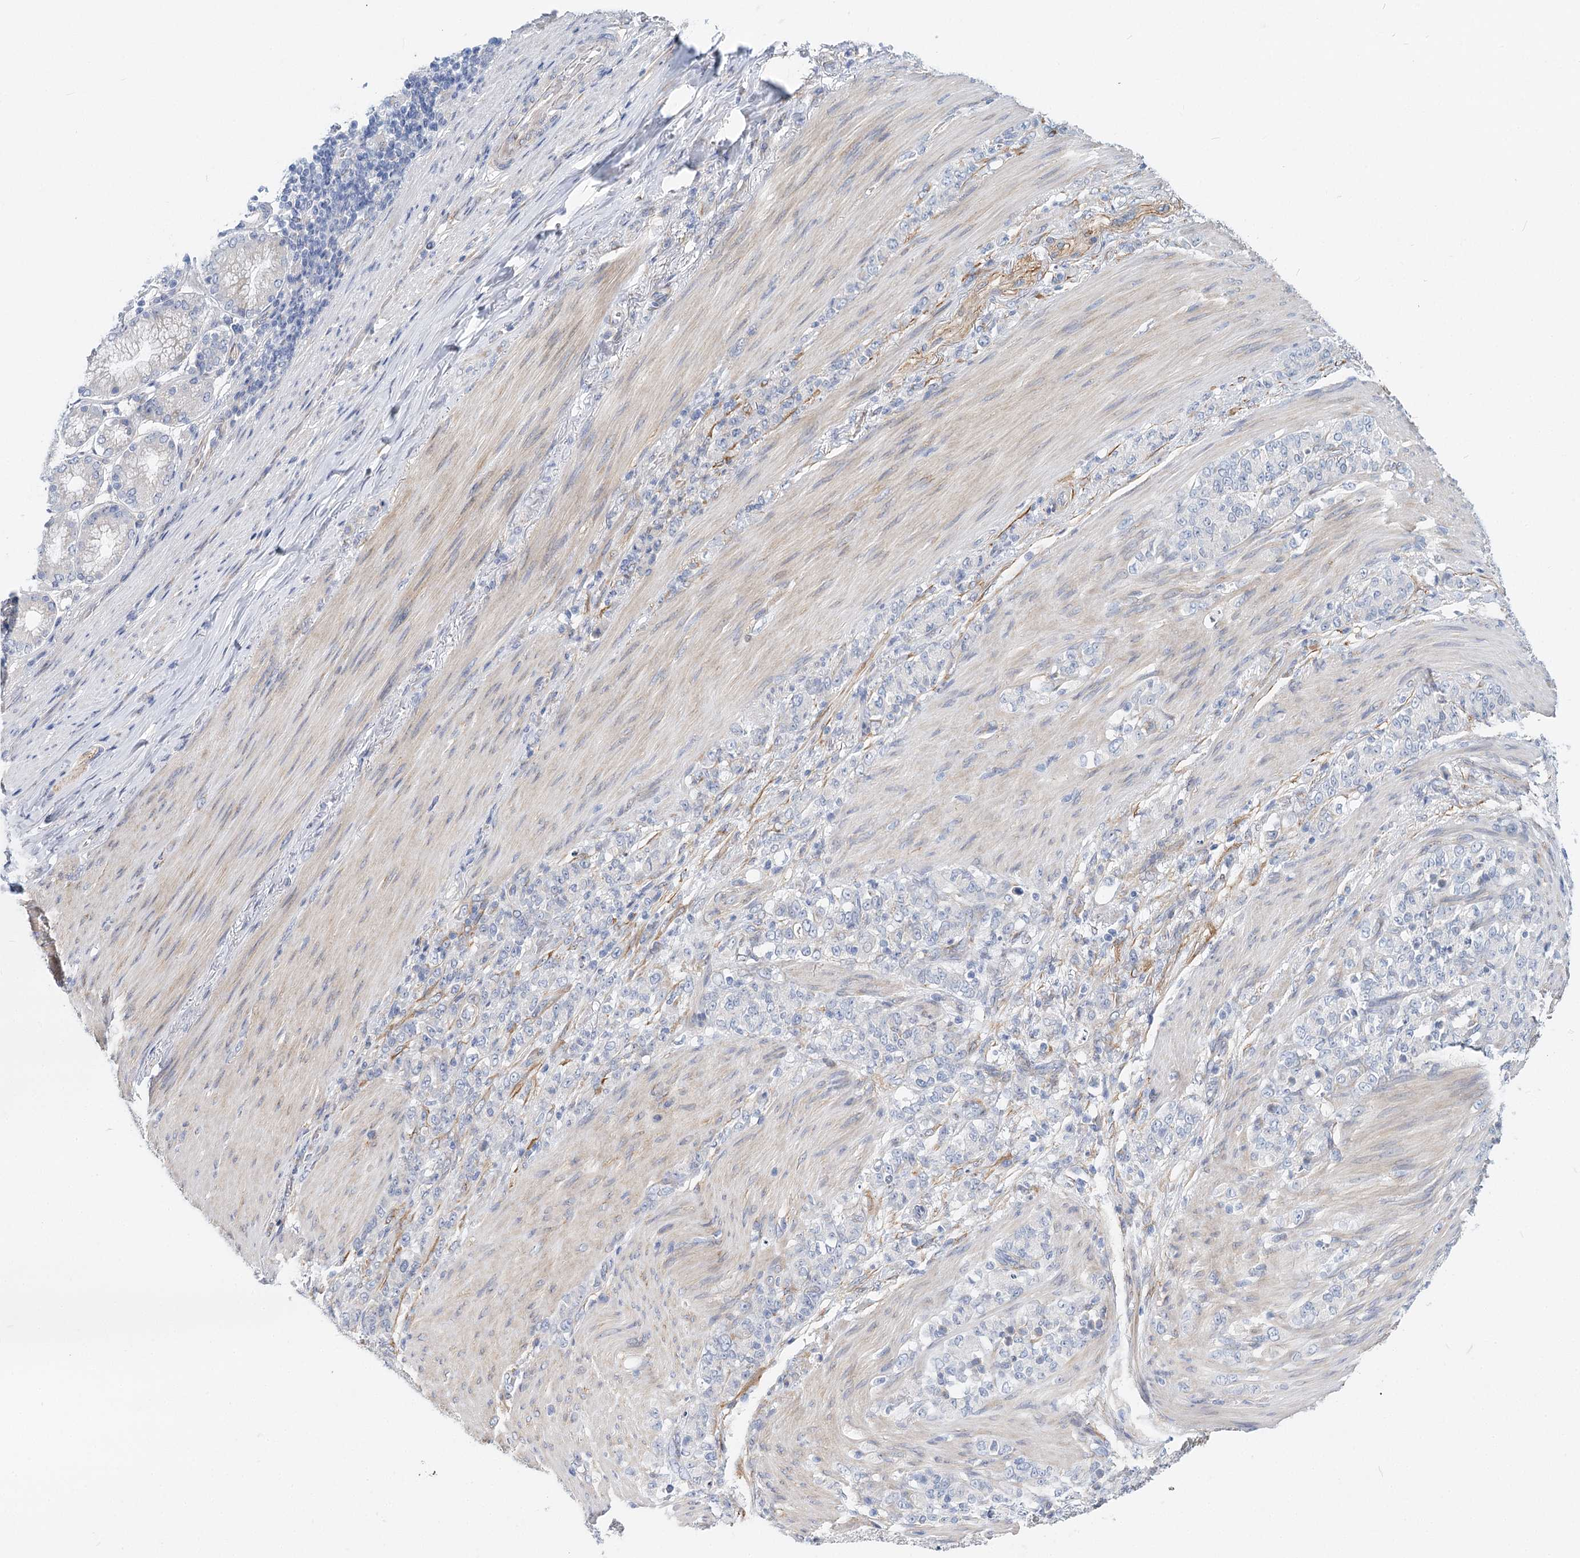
{"staining": {"intensity": "negative", "quantity": "none", "location": "none"}, "tissue": "stomach cancer", "cell_type": "Tumor cells", "image_type": "cancer", "snomed": [{"axis": "morphology", "description": "Adenocarcinoma, NOS"}, {"axis": "topography", "description": "Stomach"}], "caption": "Image shows no protein positivity in tumor cells of stomach adenocarcinoma tissue.", "gene": "TEX12", "patient": {"sex": "female", "age": 79}}